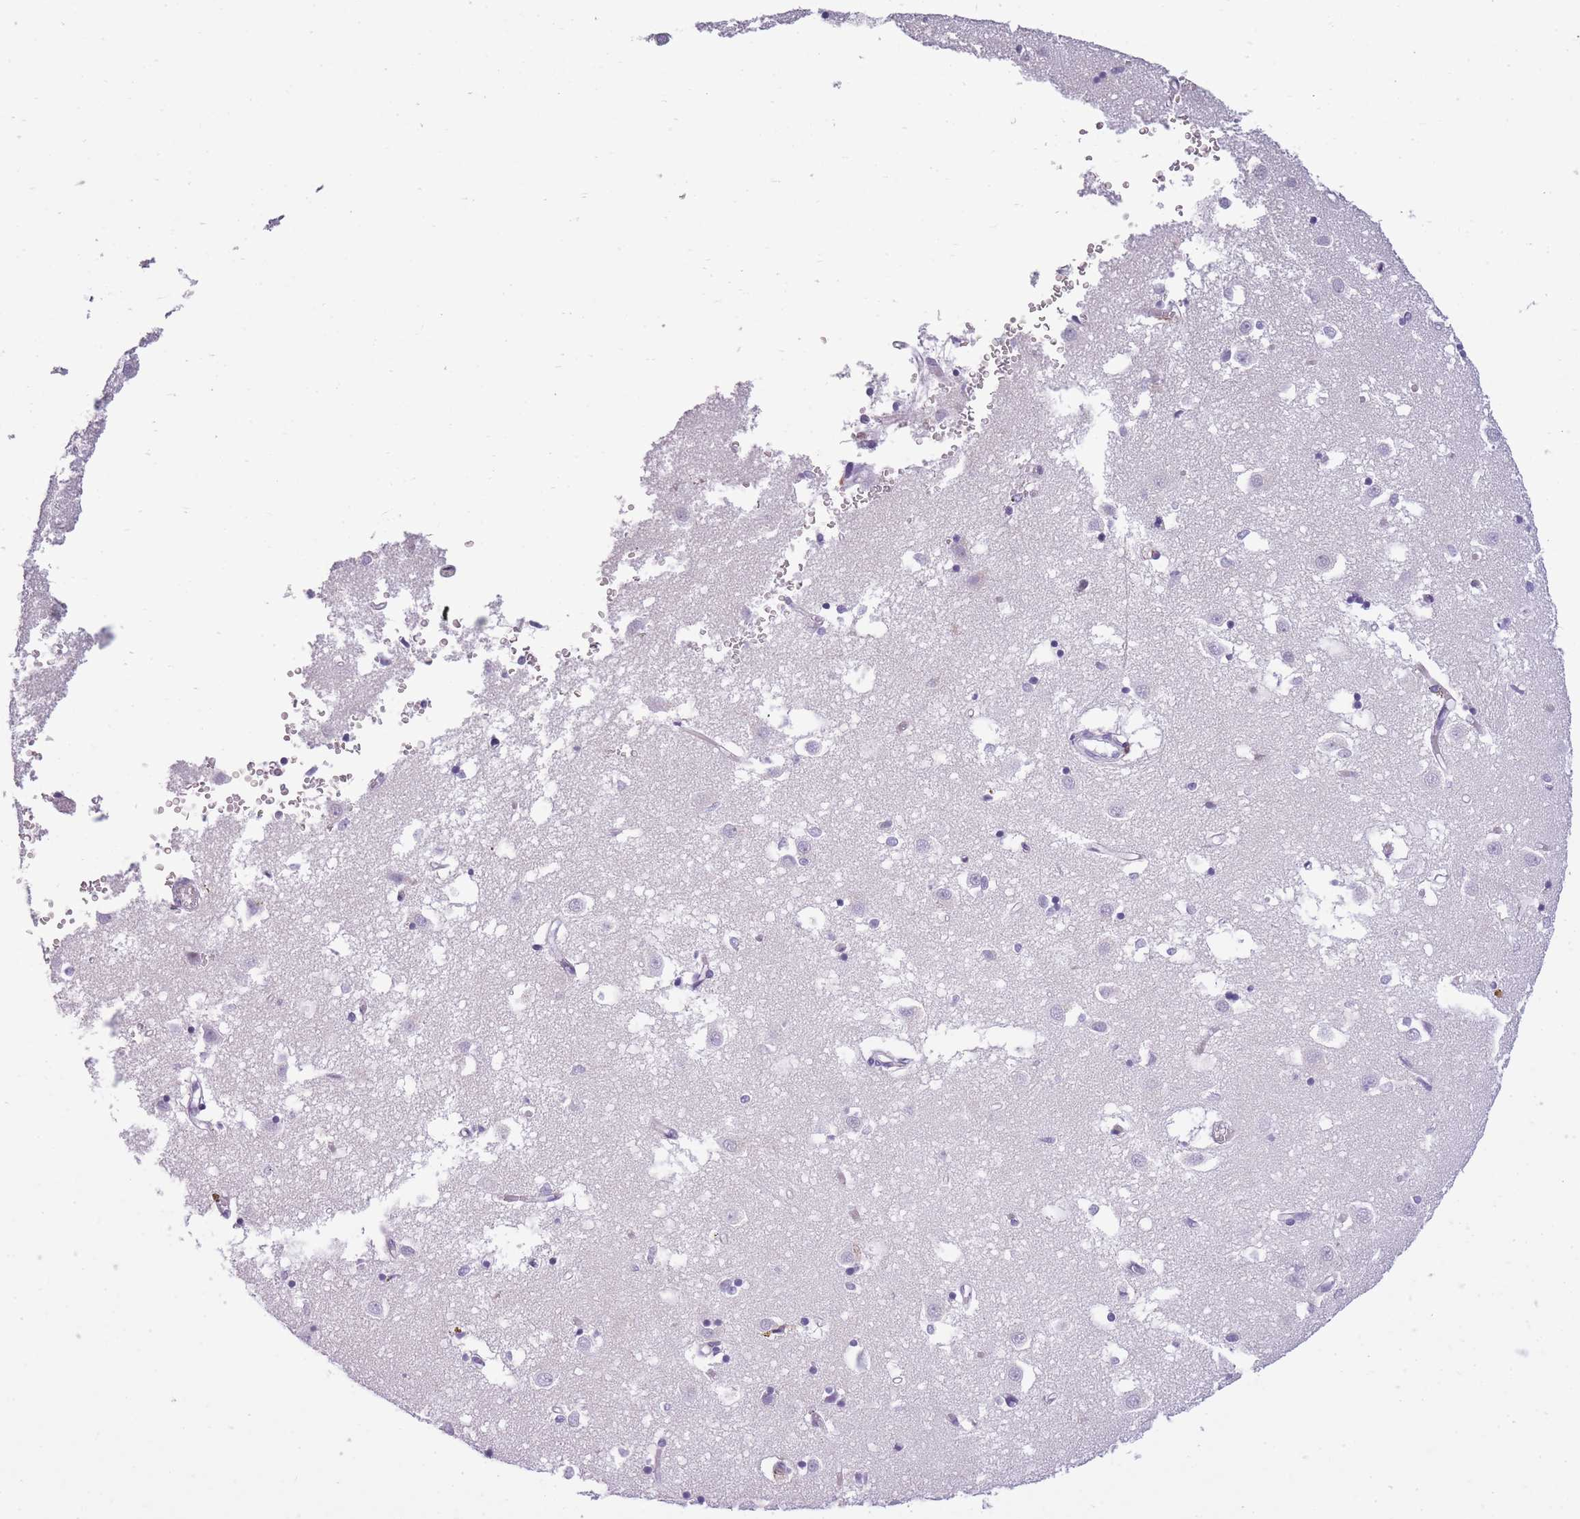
{"staining": {"intensity": "negative", "quantity": "none", "location": "none"}, "tissue": "caudate", "cell_type": "Glial cells", "image_type": "normal", "snomed": [{"axis": "morphology", "description": "Normal tissue, NOS"}, {"axis": "topography", "description": "Lateral ventricle wall"}], "caption": "A histopathology image of human caudate is negative for staining in glial cells.", "gene": "RADX", "patient": {"sex": "male", "age": 70}}